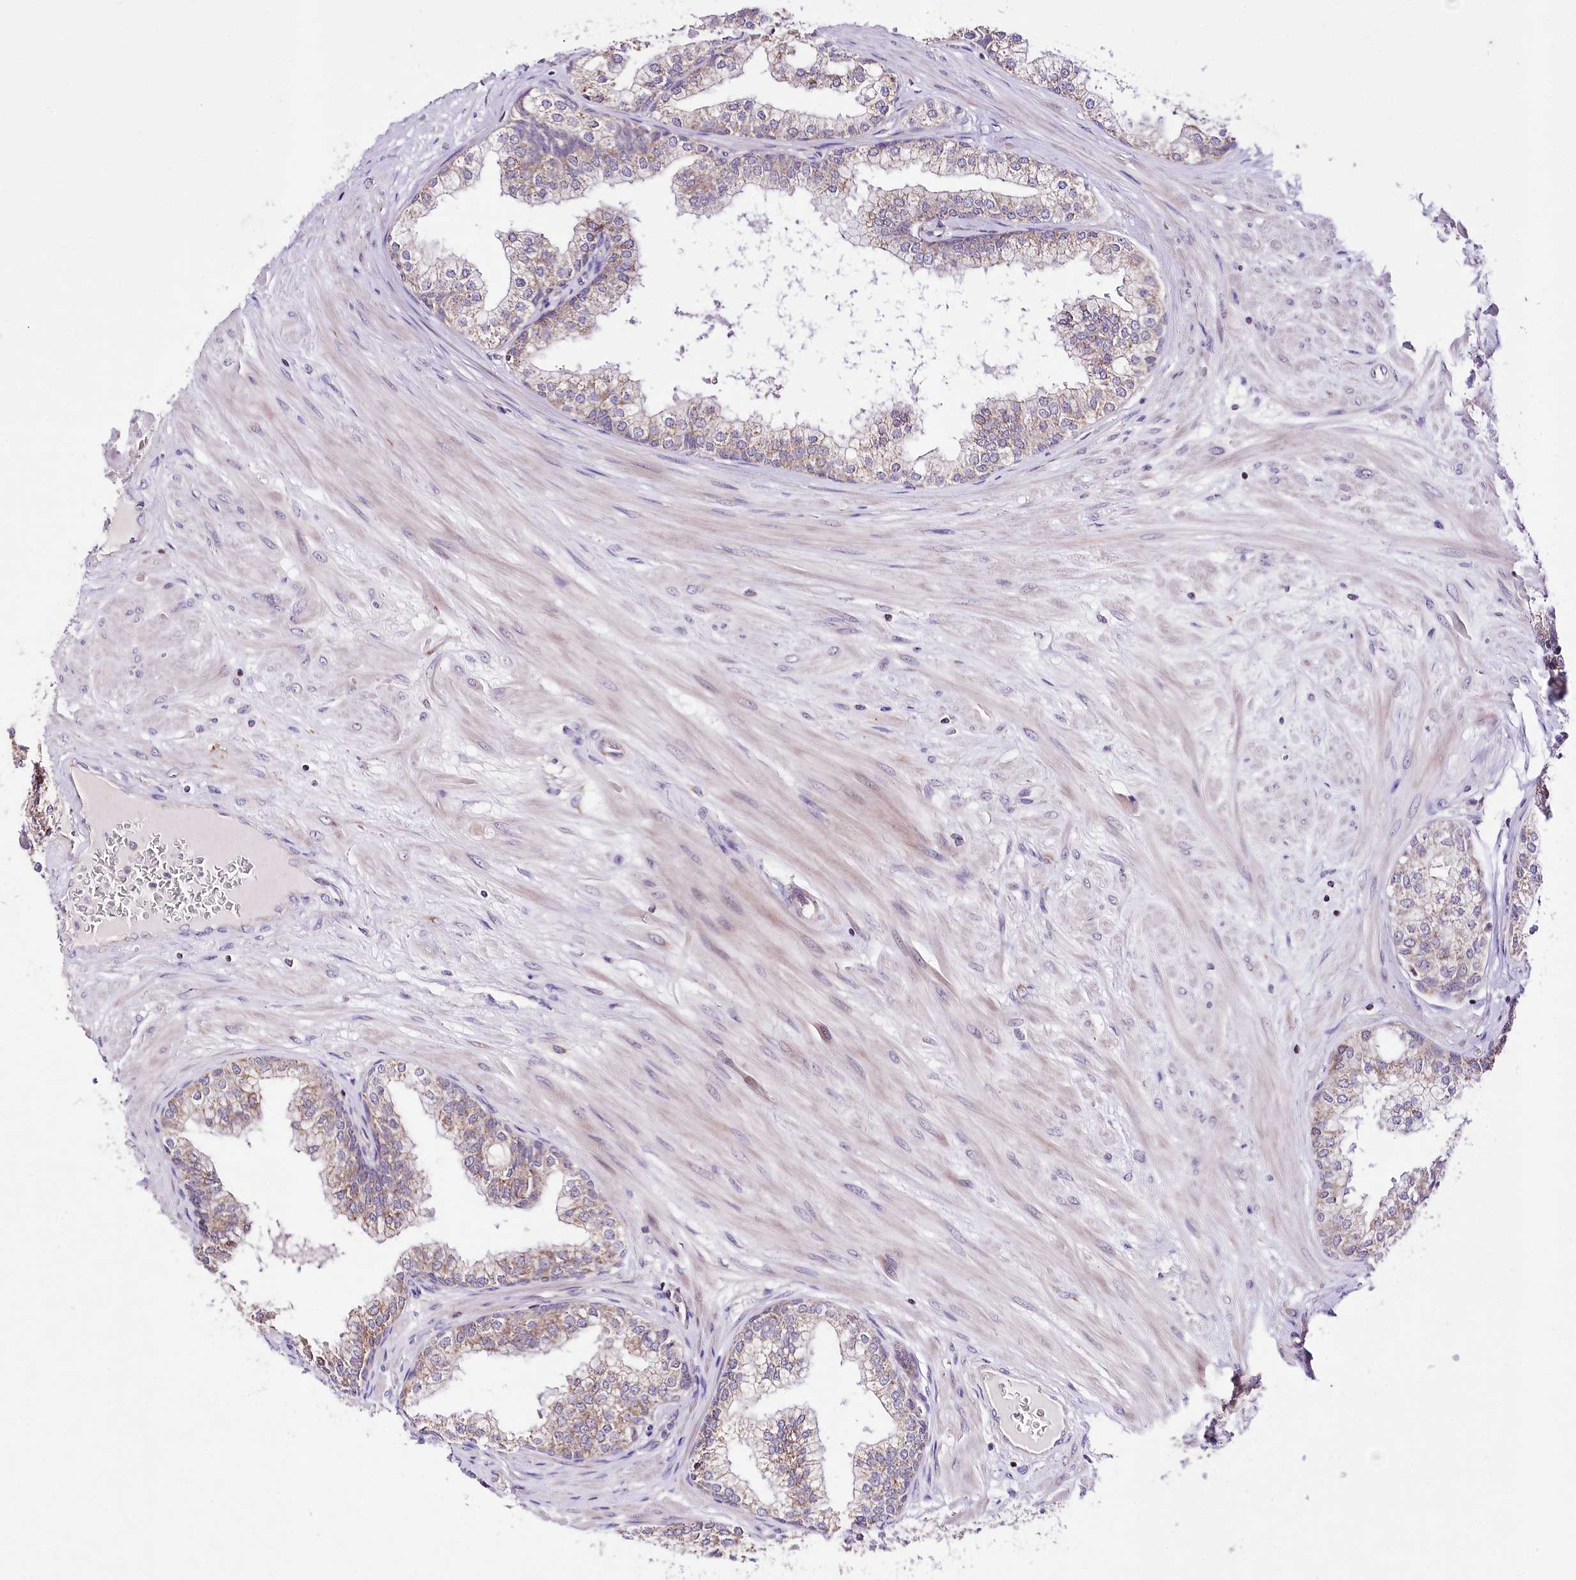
{"staining": {"intensity": "moderate", "quantity": ">75%", "location": "cytoplasmic/membranous"}, "tissue": "prostate", "cell_type": "Glandular cells", "image_type": "normal", "snomed": [{"axis": "morphology", "description": "Normal tissue, NOS"}, {"axis": "topography", "description": "Prostate"}], "caption": "This photomicrograph displays immunohistochemistry (IHC) staining of unremarkable prostate, with medium moderate cytoplasmic/membranous expression in about >75% of glandular cells.", "gene": "ATE1", "patient": {"sex": "male", "age": 60}}